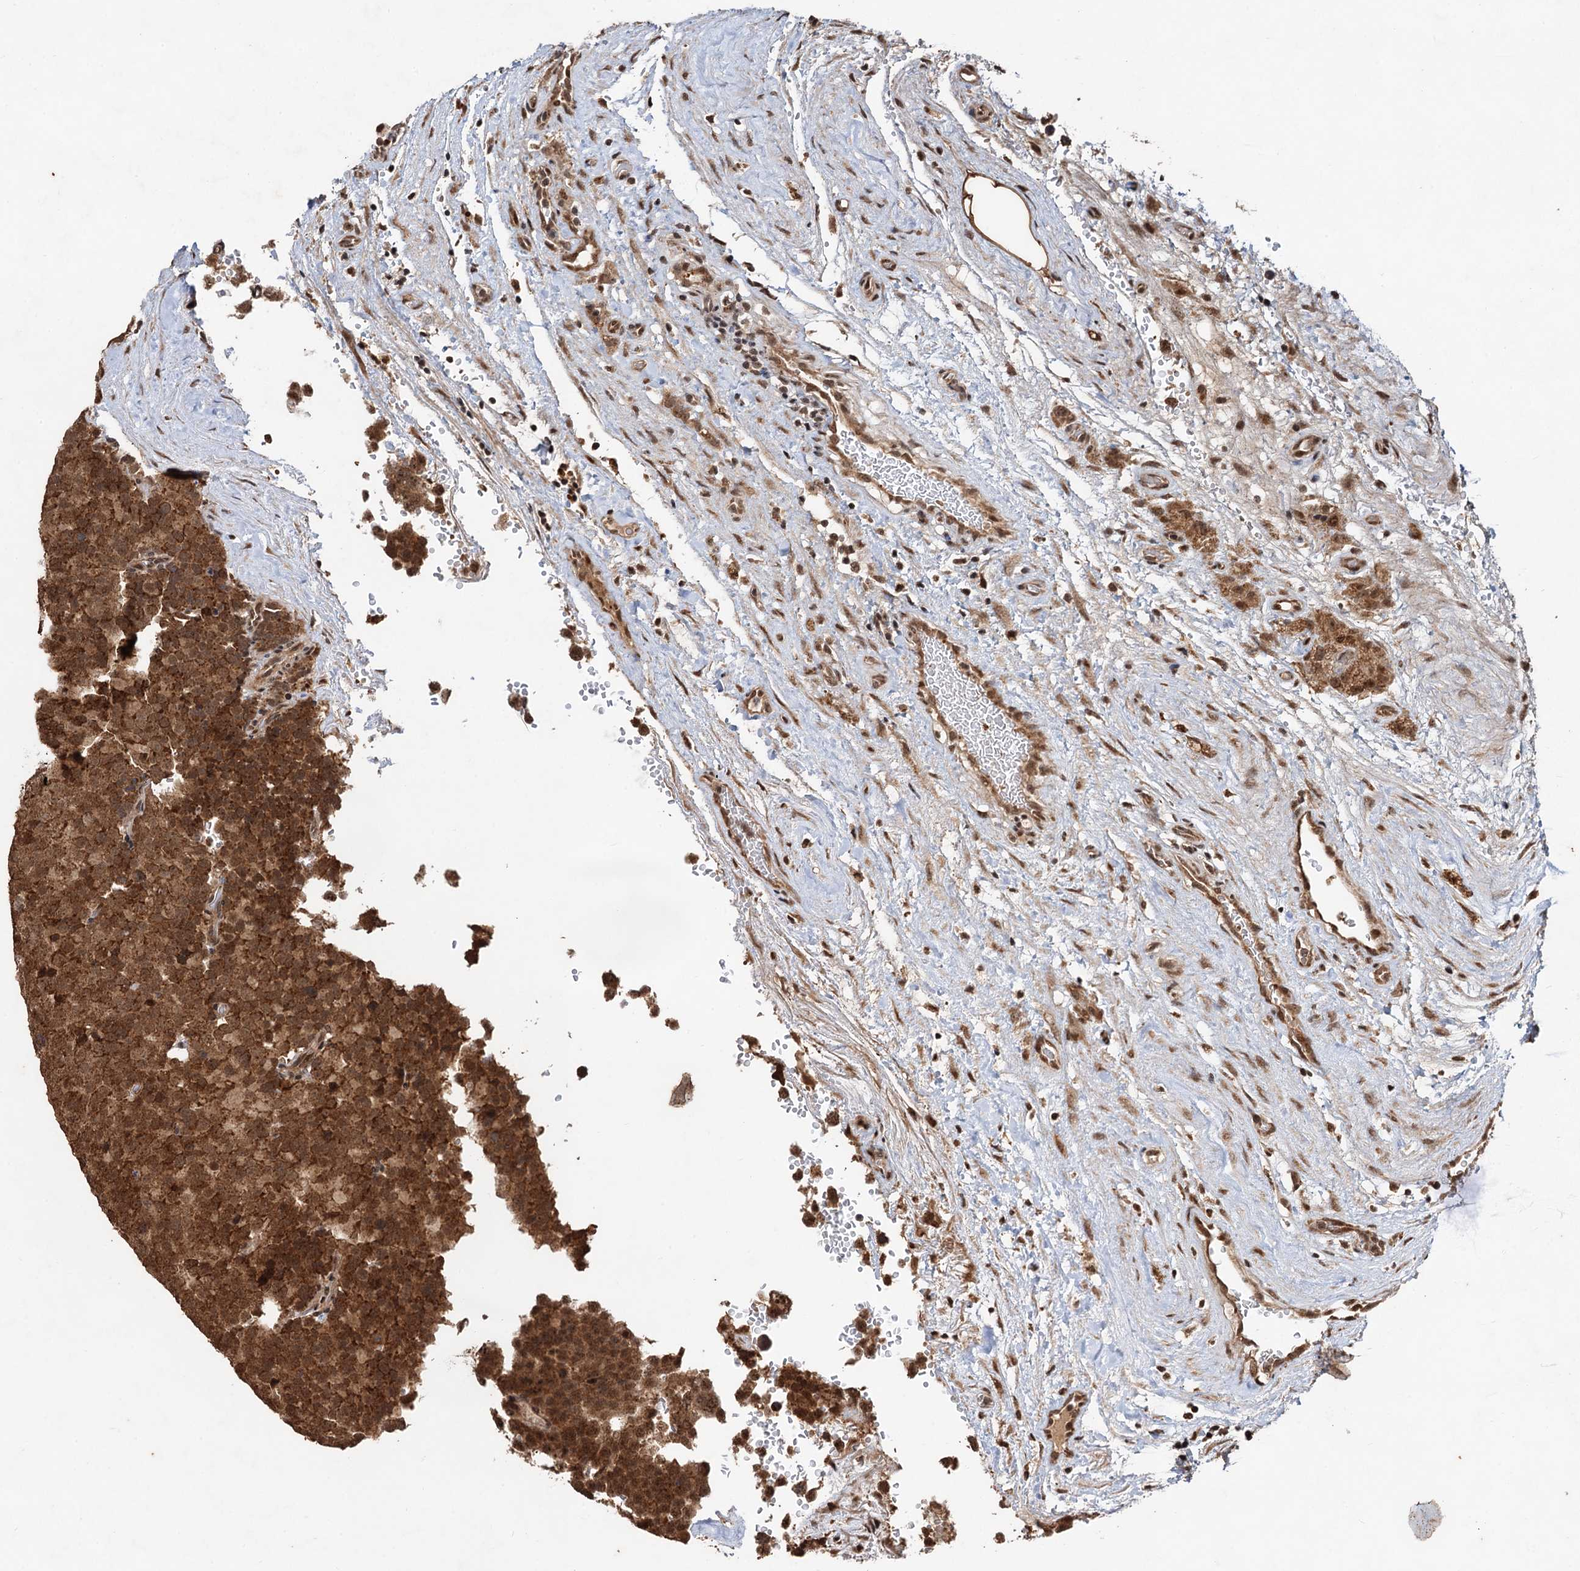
{"staining": {"intensity": "strong", "quantity": ">75%", "location": "cytoplasmic/membranous,nuclear"}, "tissue": "testis cancer", "cell_type": "Tumor cells", "image_type": "cancer", "snomed": [{"axis": "morphology", "description": "Seminoma, NOS"}, {"axis": "topography", "description": "Testis"}], "caption": "IHC staining of testis cancer, which shows high levels of strong cytoplasmic/membranous and nuclear positivity in approximately >75% of tumor cells indicating strong cytoplasmic/membranous and nuclear protein staining. The staining was performed using DAB (brown) for protein detection and nuclei were counterstained in hematoxylin (blue).", "gene": "REP15", "patient": {"sex": "male", "age": 71}}